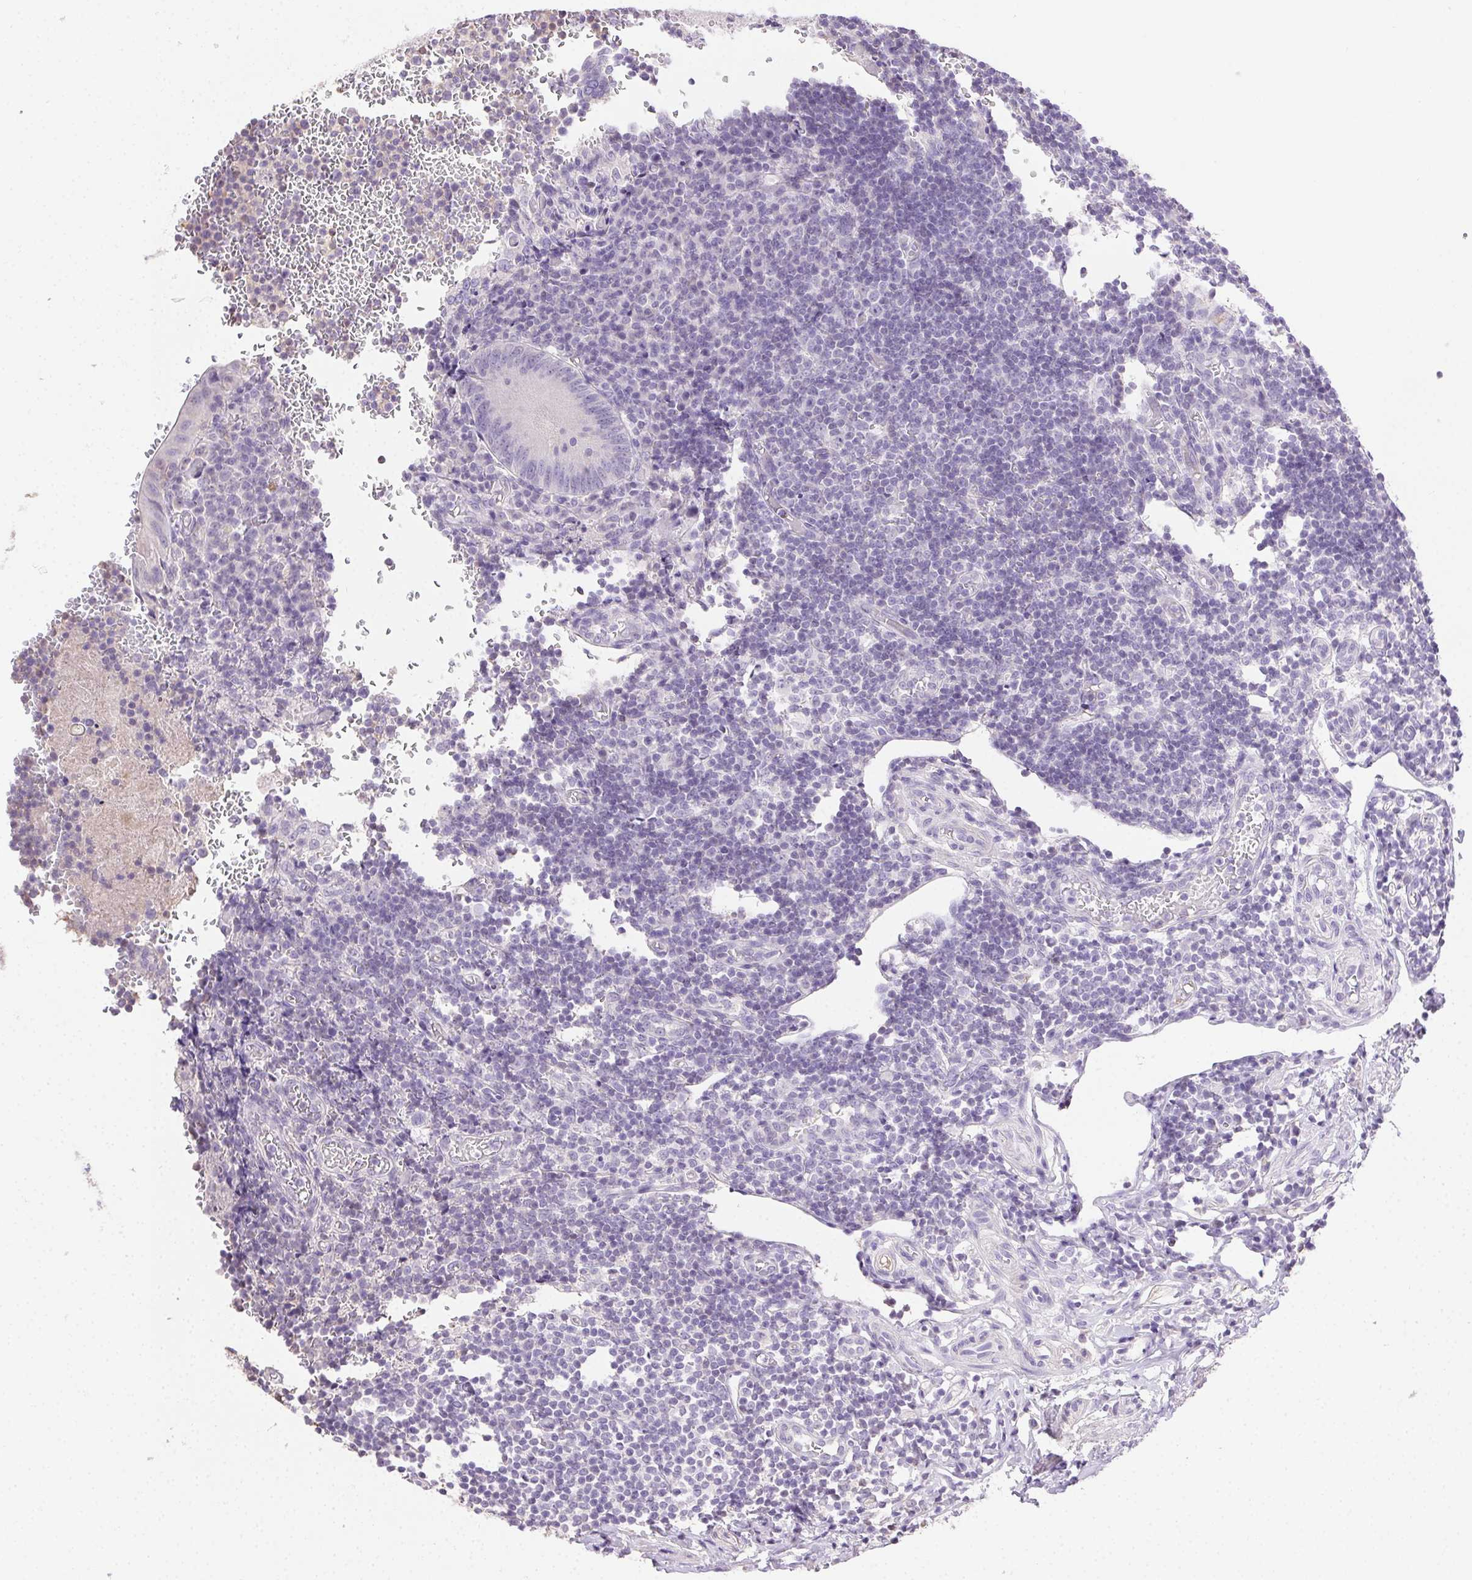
{"staining": {"intensity": "negative", "quantity": "none", "location": "none"}, "tissue": "appendix", "cell_type": "Glandular cells", "image_type": "normal", "snomed": [{"axis": "morphology", "description": "Normal tissue, NOS"}, {"axis": "topography", "description": "Appendix"}], "caption": "This is a histopathology image of immunohistochemistry staining of unremarkable appendix, which shows no expression in glandular cells.", "gene": "SYCE2", "patient": {"sex": "male", "age": 18}}